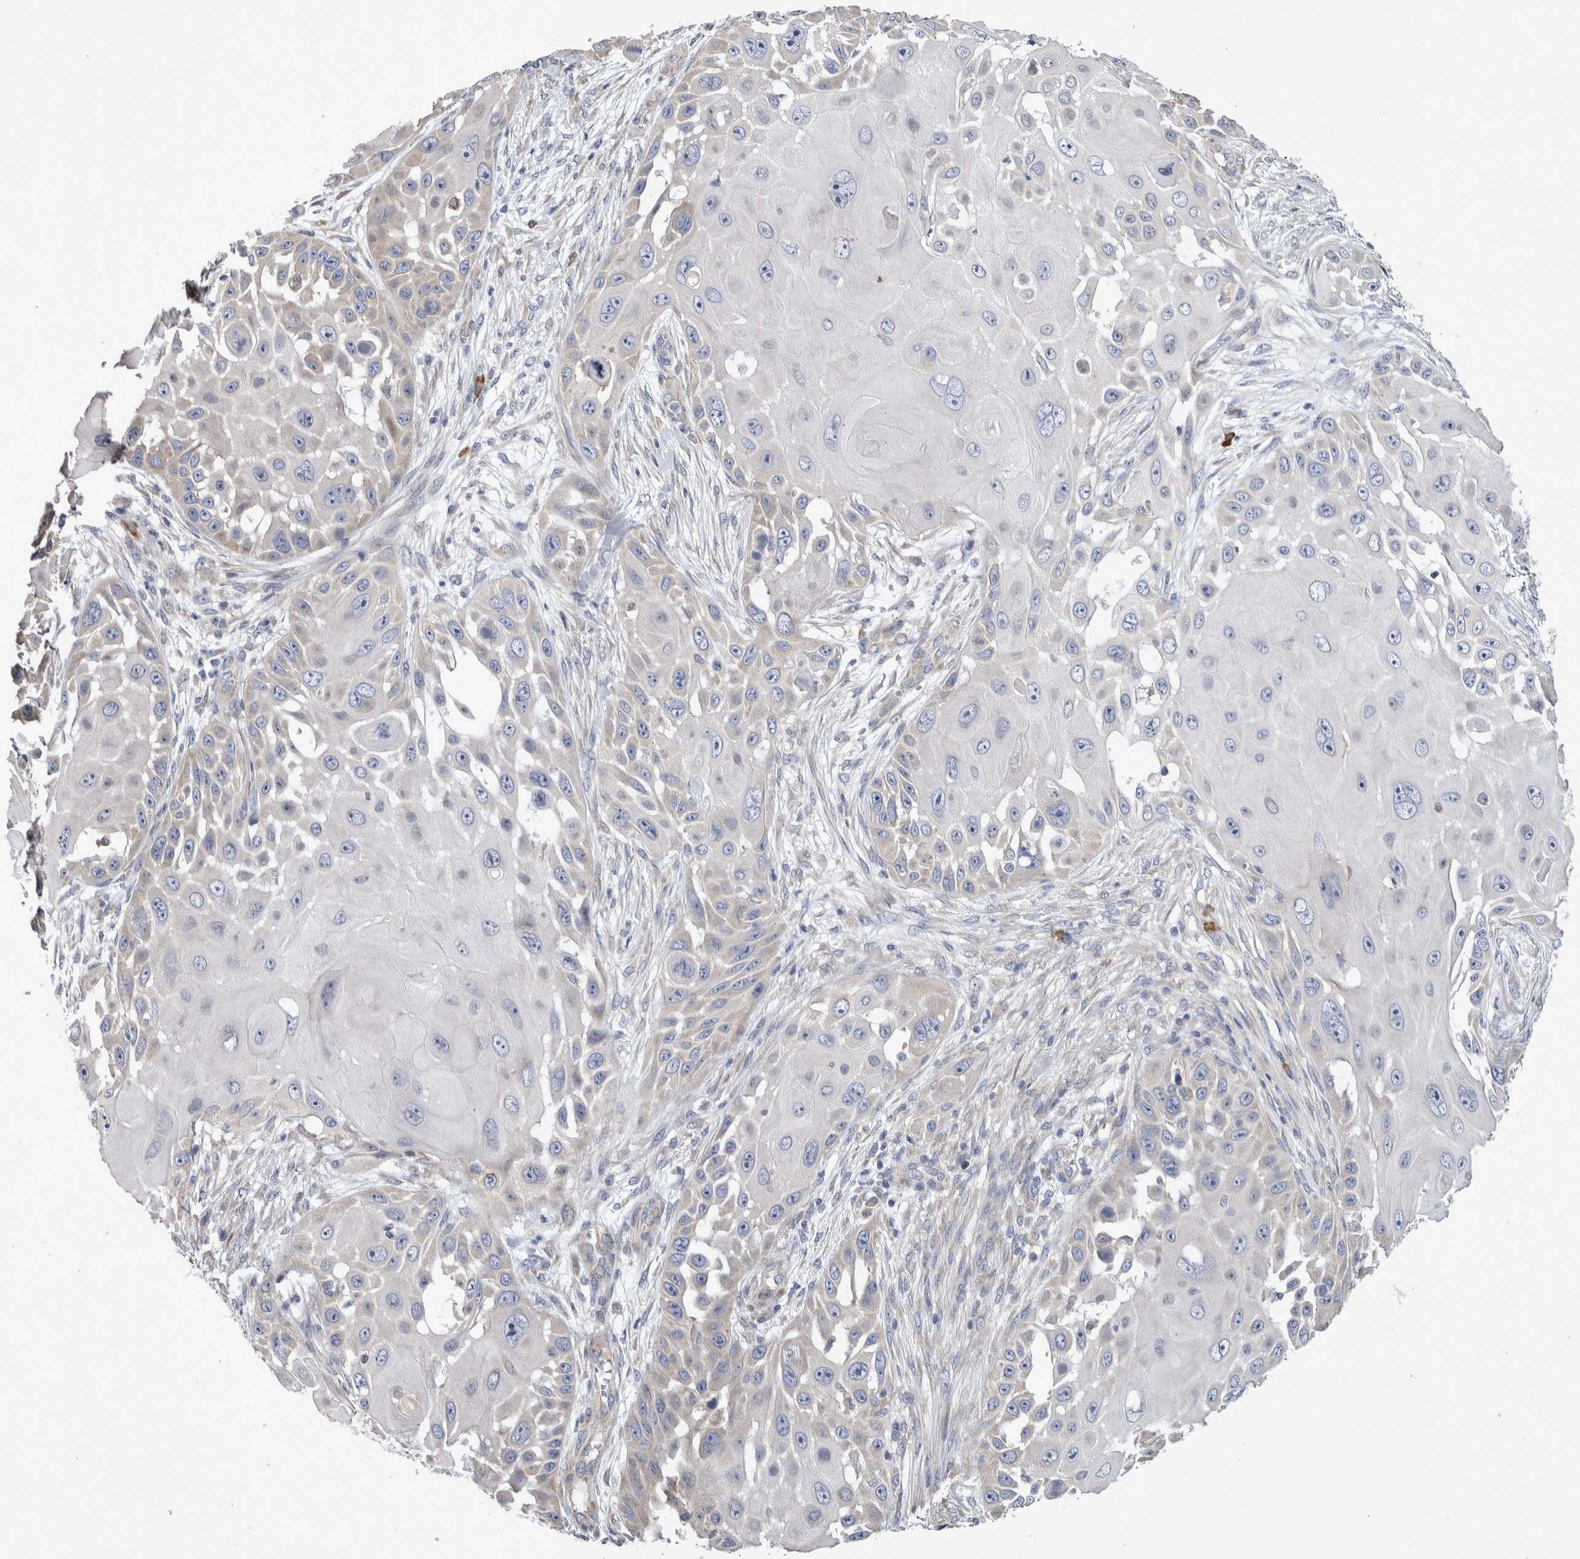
{"staining": {"intensity": "weak", "quantity": "<25%", "location": "cytoplasmic/membranous"}, "tissue": "skin cancer", "cell_type": "Tumor cells", "image_type": "cancer", "snomed": [{"axis": "morphology", "description": "Squamous cell carcinoma, NOS"}, {"axis": "topography", "description": "Skin"}], "caption": "An image of human squamous cell carcinoma (skin) is negative for staining in tumor cells. (Stains: DAB IHC with hematoxylin counter stain, Microscopy: brightfield microscopy at high magnification).", "gene": "IBTK", "patient": {"sex": "female", "age": 44}}